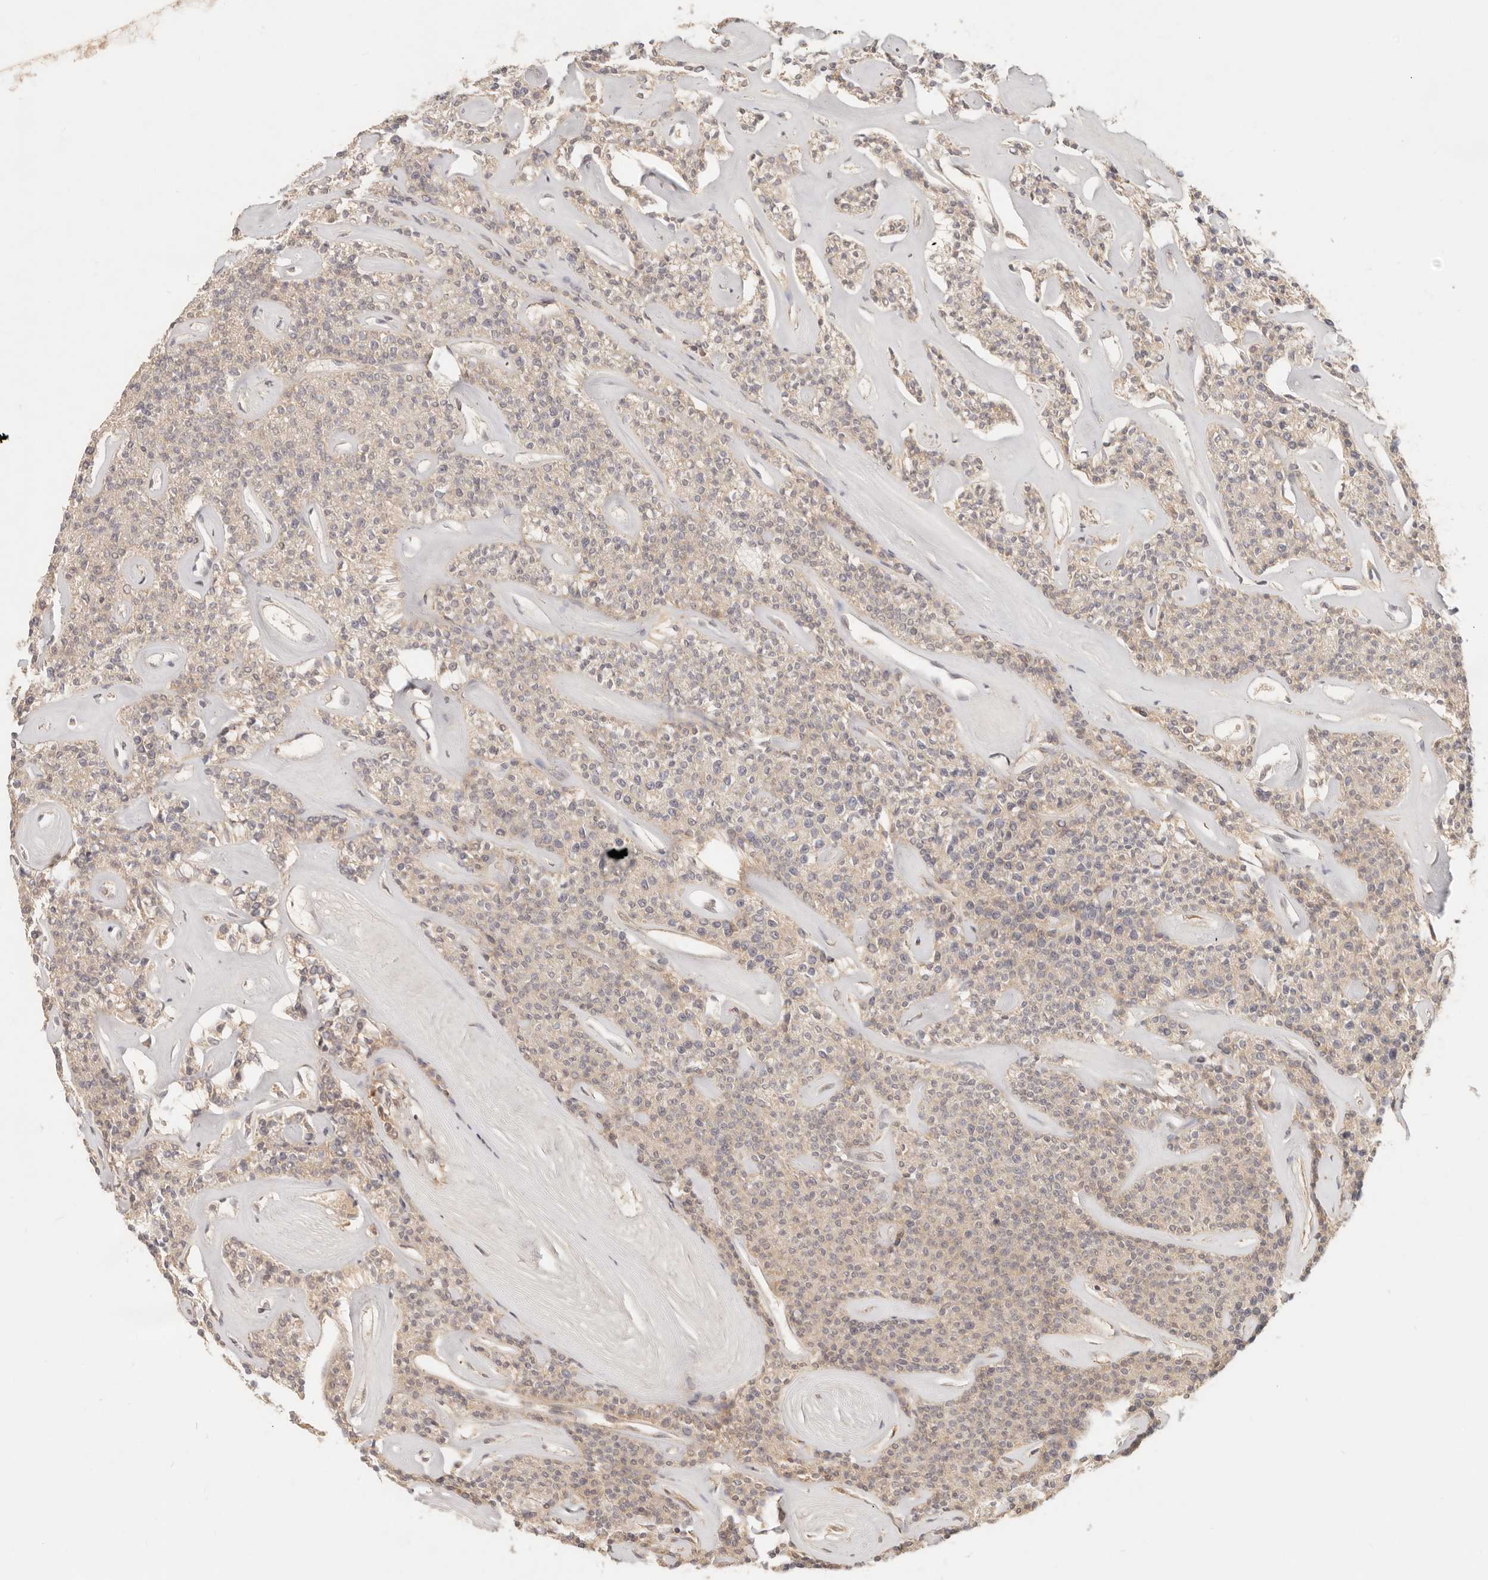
{"staining": {"intensity": "weak", "quantity": "25%-75%", "location": "cytoplasmic/membranous"}, "tissue": "parathyroid gland", "cell_type": "Glandular cells", "image_type": "normal", "snomed": [{"axis": "morphology", "description": "Normal tissue, NOS"}, {"axis": "topography", "description": "Parathyroid gland"}], "caption": "Protein staining by IHC shows weak cytoplasmic/membranous expression in about 25%-75% of glandular cells in unremarkable parathyroid gland.", "gene": "NECAP2", "patient": {"sex": "male", "age": 46}}